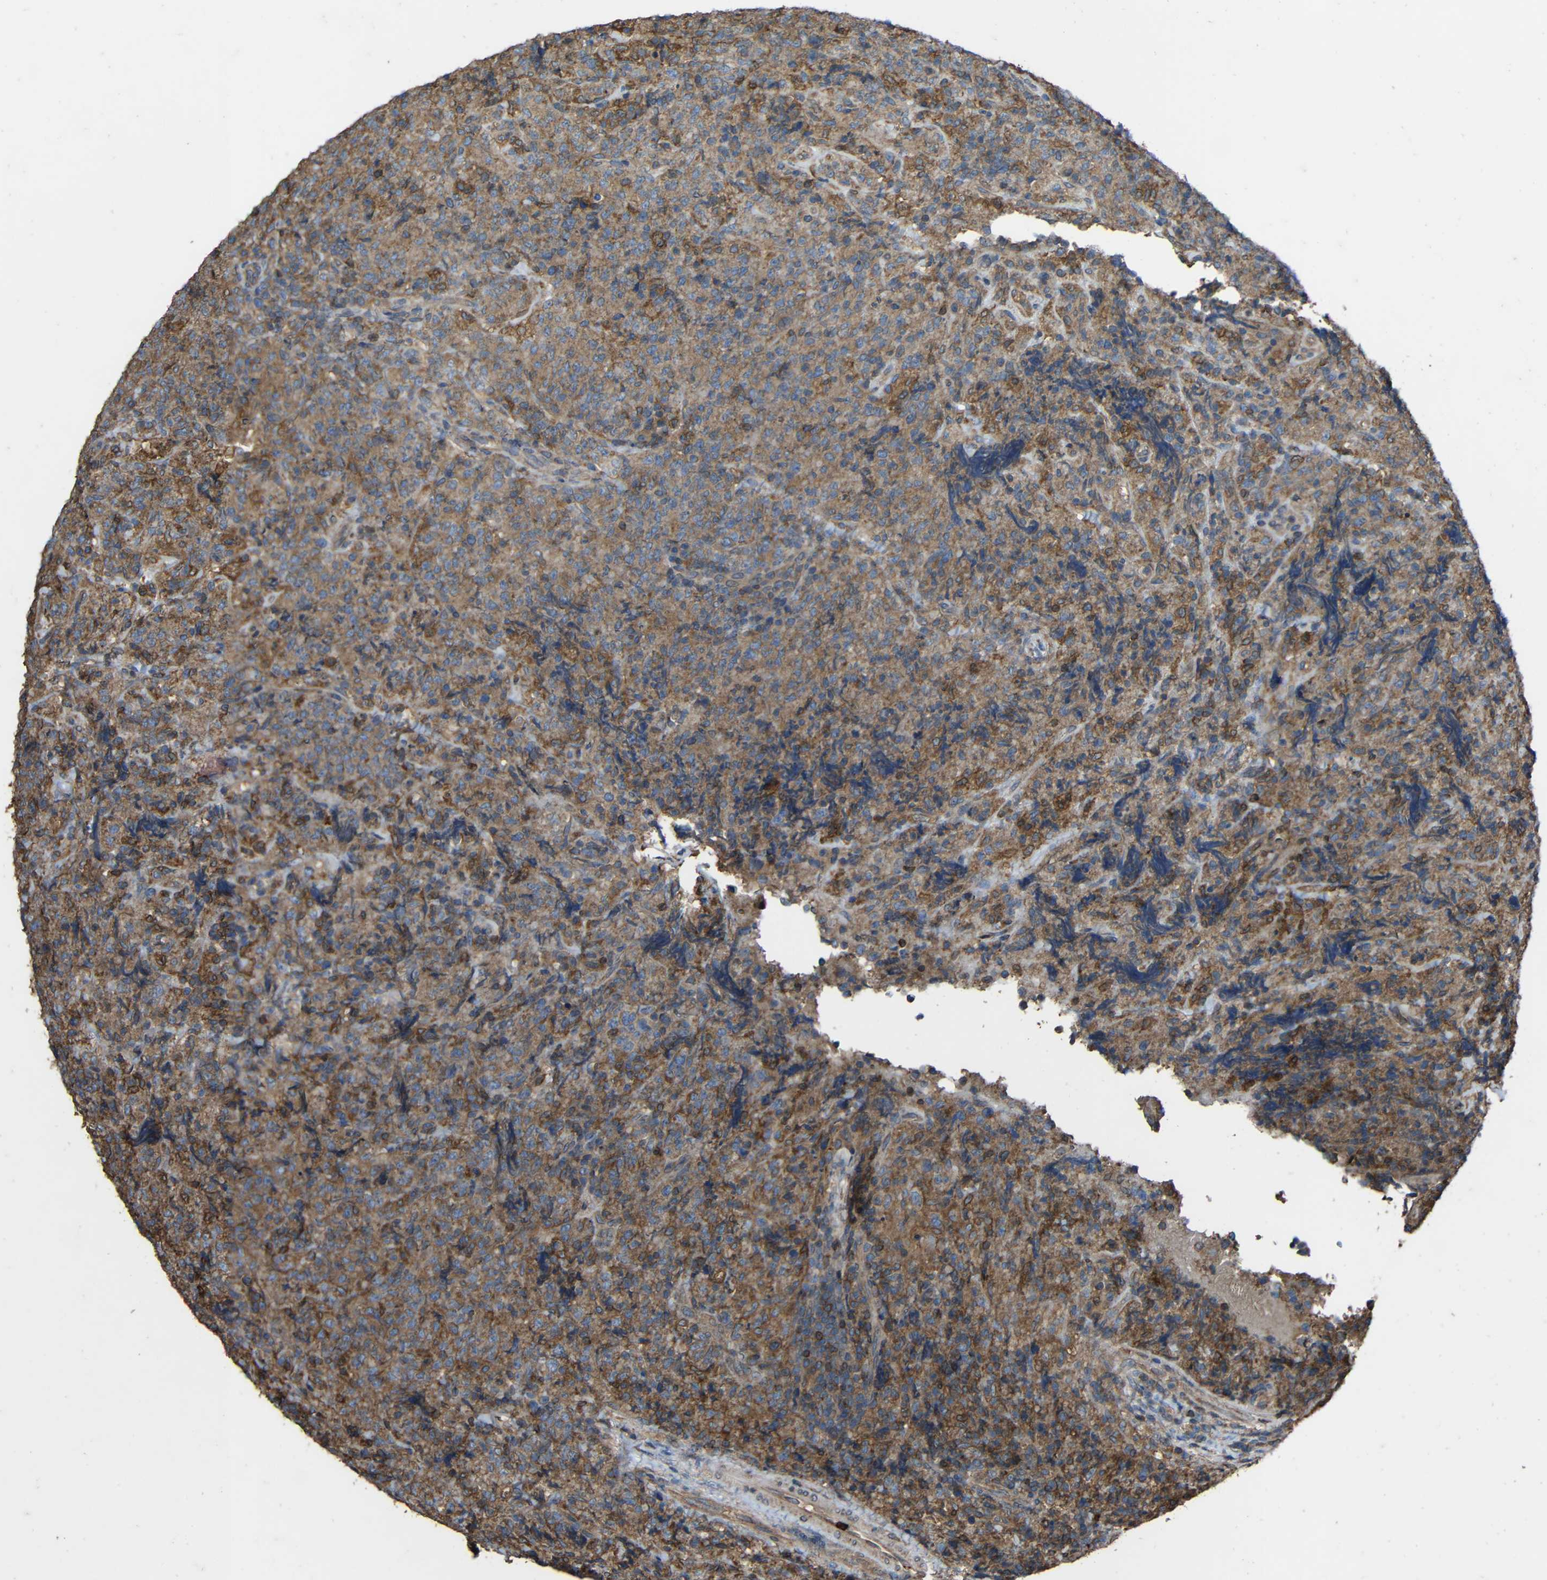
{"staining": {"intensity": "moderate", "quantity": ">75%", "location": "cytoplasmic/membranous"}, "tissue": "lymphoma", "cell_type": "Tumor cells", "image_type": "cancer", "snomed": [{"axis": "morphology", "description": "Malignant lymphoma, non-Hodgkin's type, High grade"}, {"axis": "topography", "description": "Tonsil"}], "caption": "Brown immunohistochemical staining in lymphoma shows moderate cytoplasmic/membranous staining in about >75% of tumor cells.", "gene": "TREM2", "patient": {"sex": "female", "age": 36}}